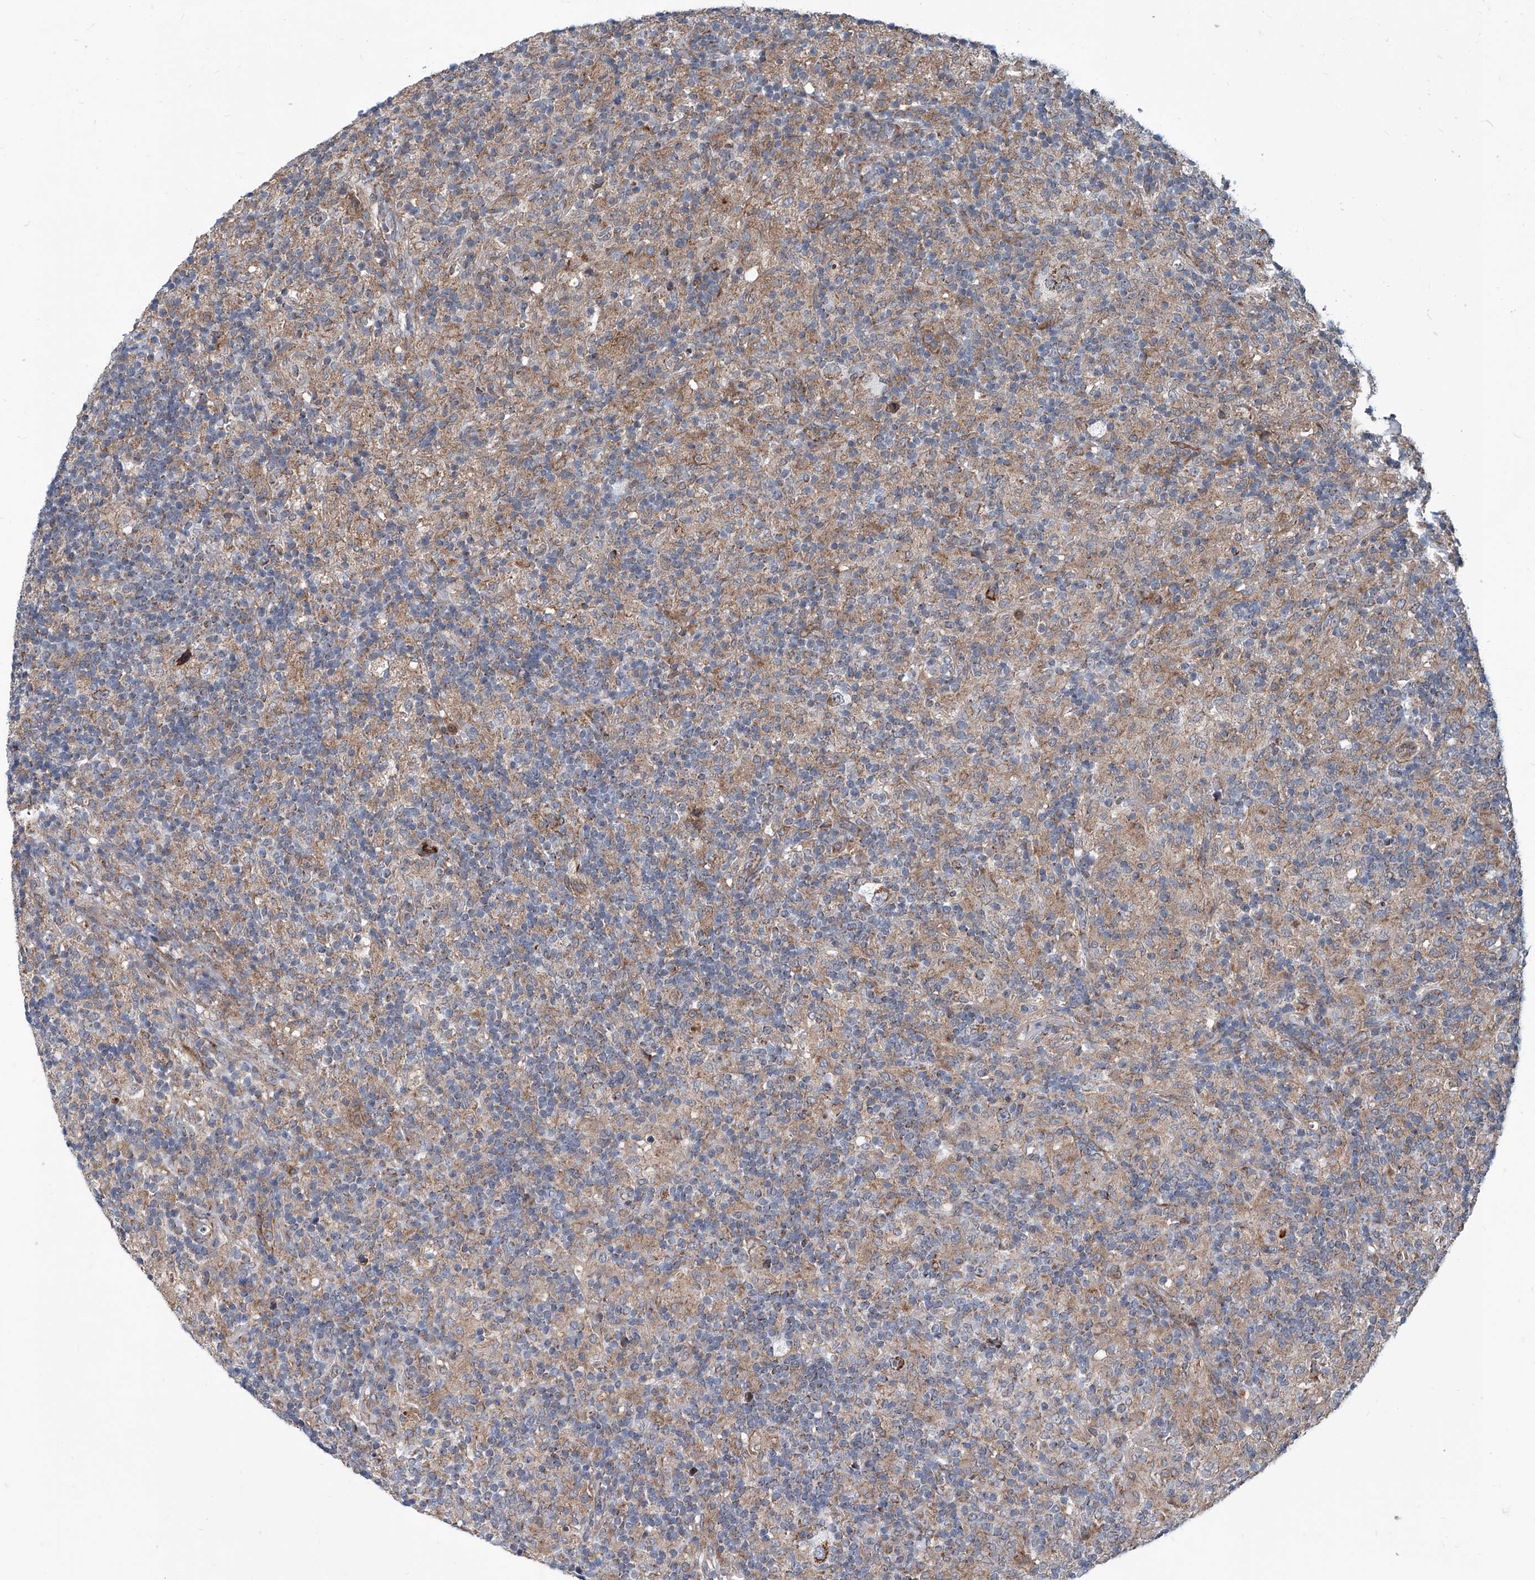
{"staining": {"intensity": "moderate", "quantity": ">75%", "location": "cytoplasmic/membranous"}, "tissue": "lymphoma", "cell_type": "Tumor cells", "image_type": "cancer", "snomed": [{"axis": "morphology", "description": "Hodgkin's disease, NOS"}, {"axis": "topography", "description": "Lymph node"}], "caption": "Lymphoma was stained to show a protein in brown. There is medium levels of moderate cytoplasmic/membranous positivity in about >75% of tumor cells.", "gene": "USP48", "patient": {"sex": "male", "age": 70}}